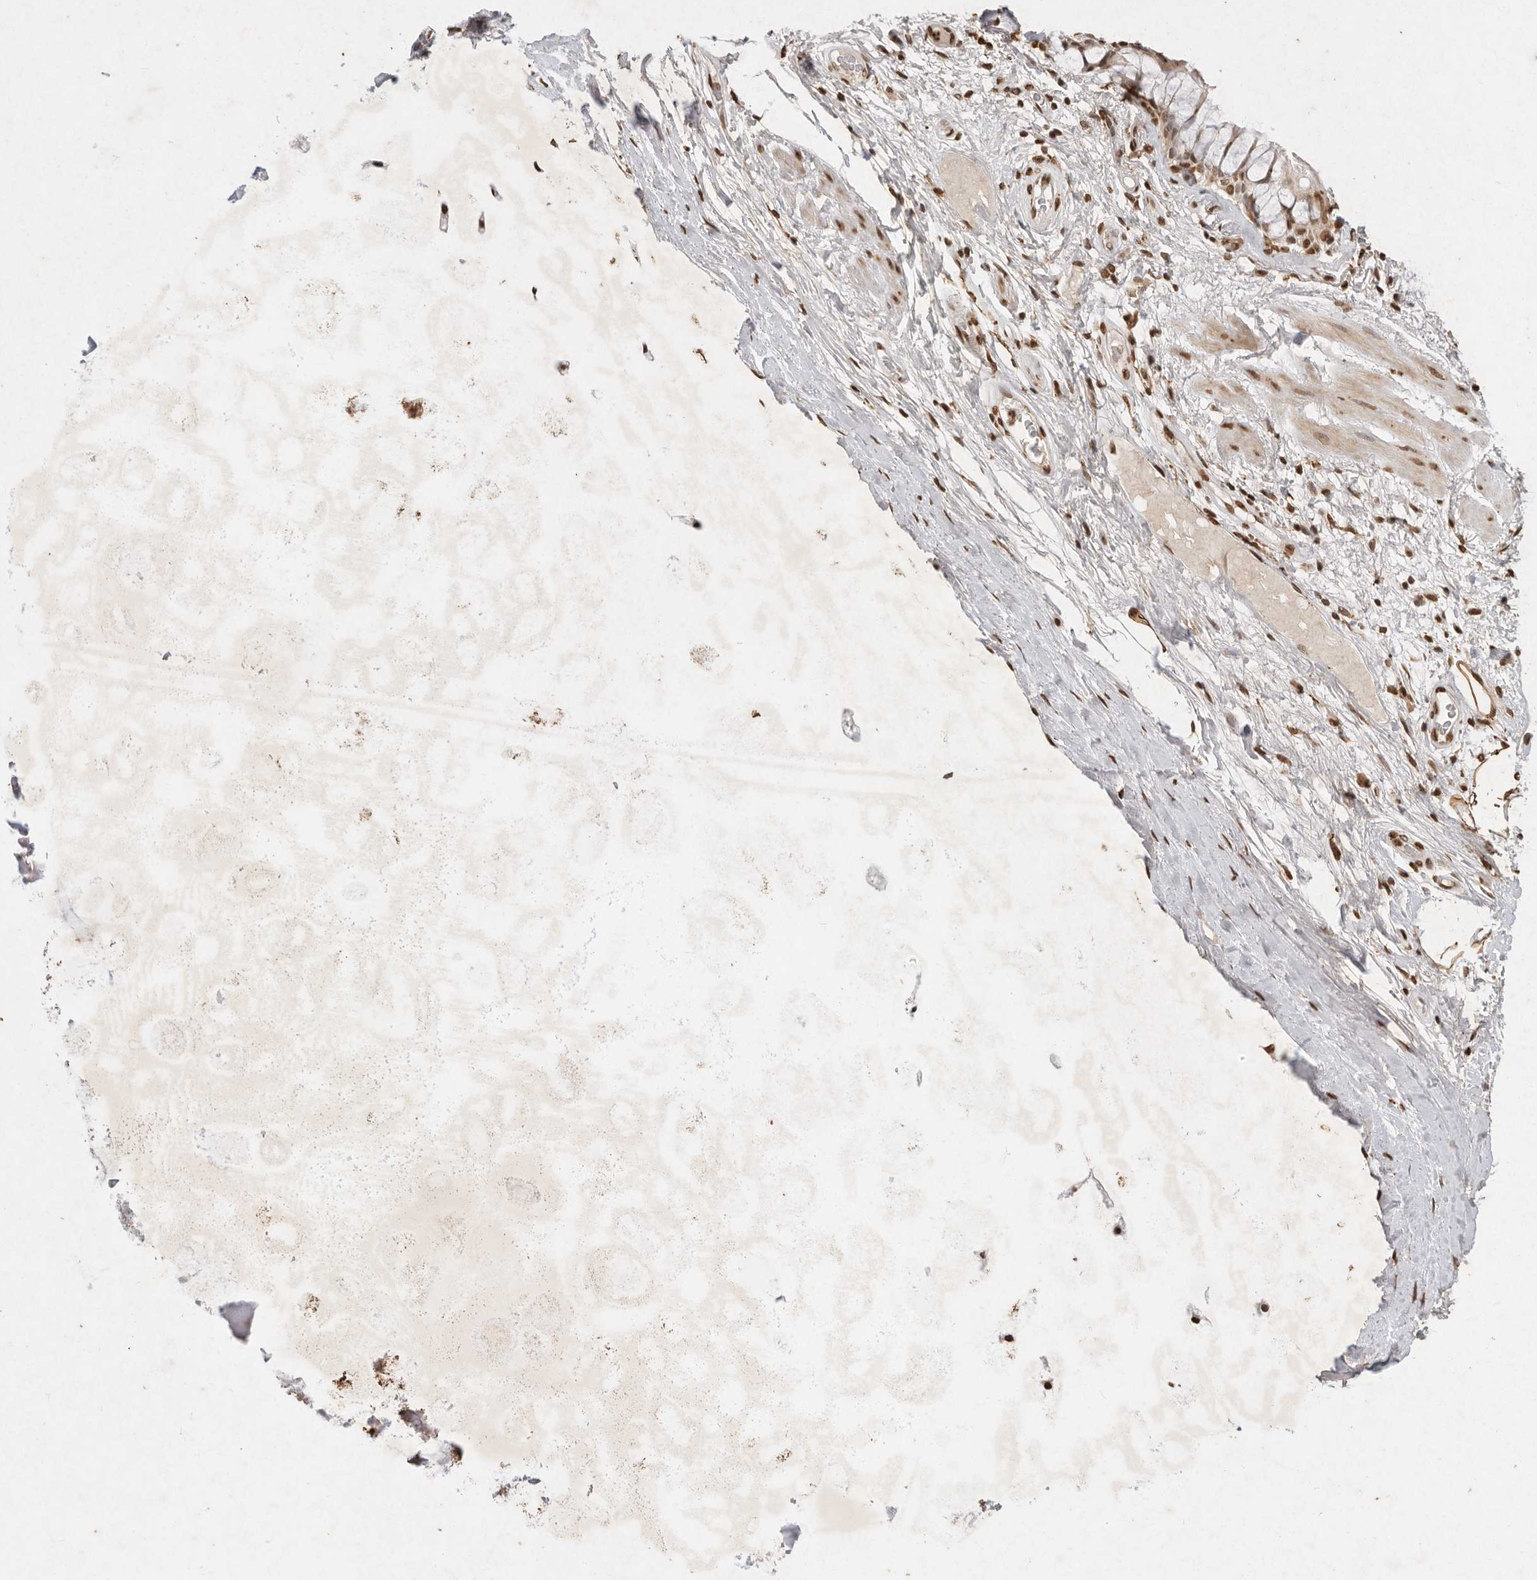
{"staining": {"intensity": "strong", "quantity": ">75%", "location": "nuclear"}, "tissue": "adipose tissue", "cell_type": "Adipocytes", "image_type": "normal", "snomed": [{"axis": "morphology", "description": "Normal tissue, NOS"}, {"axis": "topography", "description": "Bronchus"}], "caption": "Protein expression analysis of benign adipose tissue exhibits strong nuclear expression in approximately >75% of adipocytes.", "gene": "NKX3", "patient": {"sex": "male", "age": 66}}